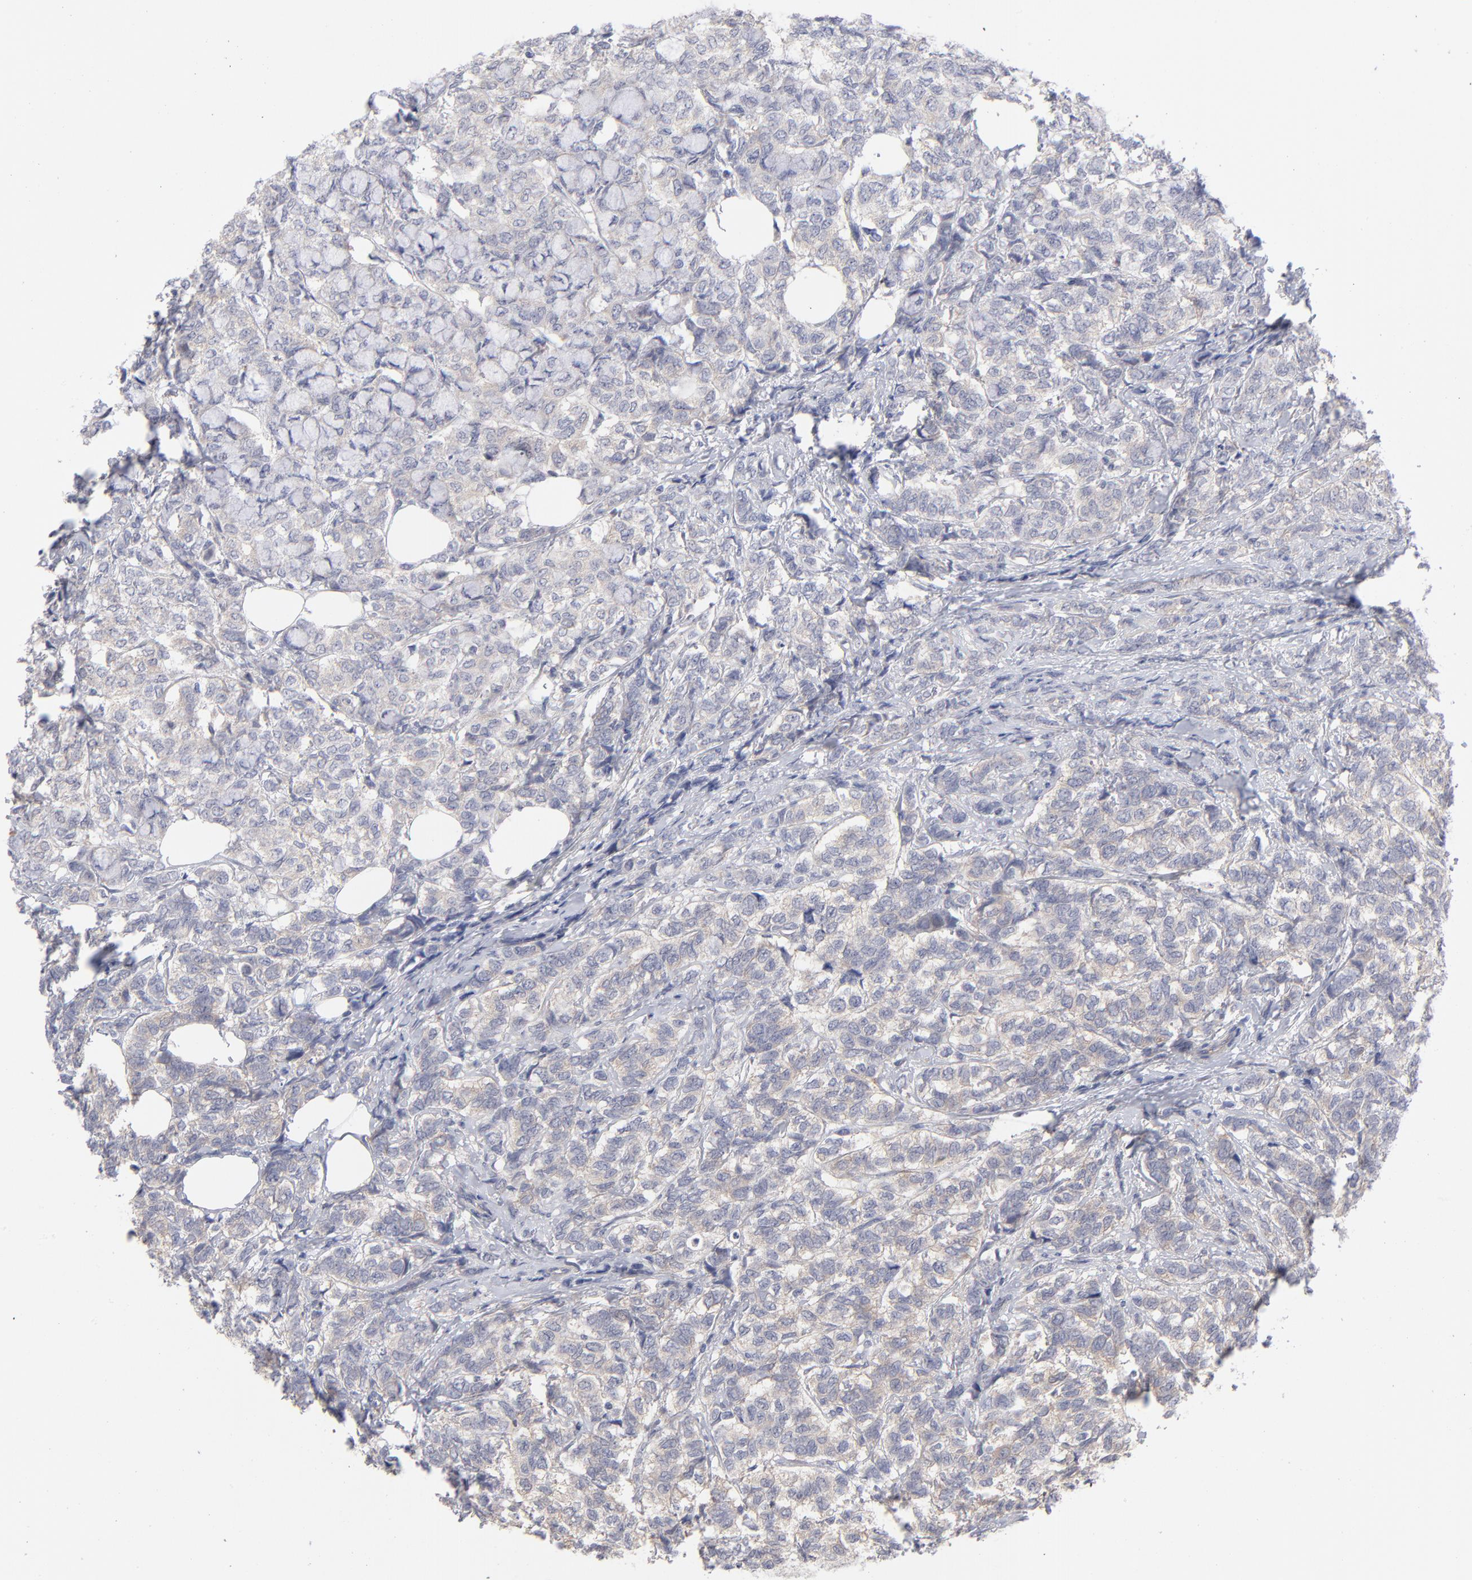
{"staining": {"intensity": "negative", "quantity": "none", "location": "none"}, "tissue": "breast cancer", "cell_type": "Tumor cells", "image_type": "cancer", "snomed": [{"axis": "morphology", "description": "Lobular carcinoma"}, {"axis": "topography", "description": "Breast"}], "caption": "This is an immunohistochemistry (IHC) histopathology image of human breast cancer. There is no staining in tumor cells.", "gene": "RPS24", "patient": {"sex": "female", "age": 60}}